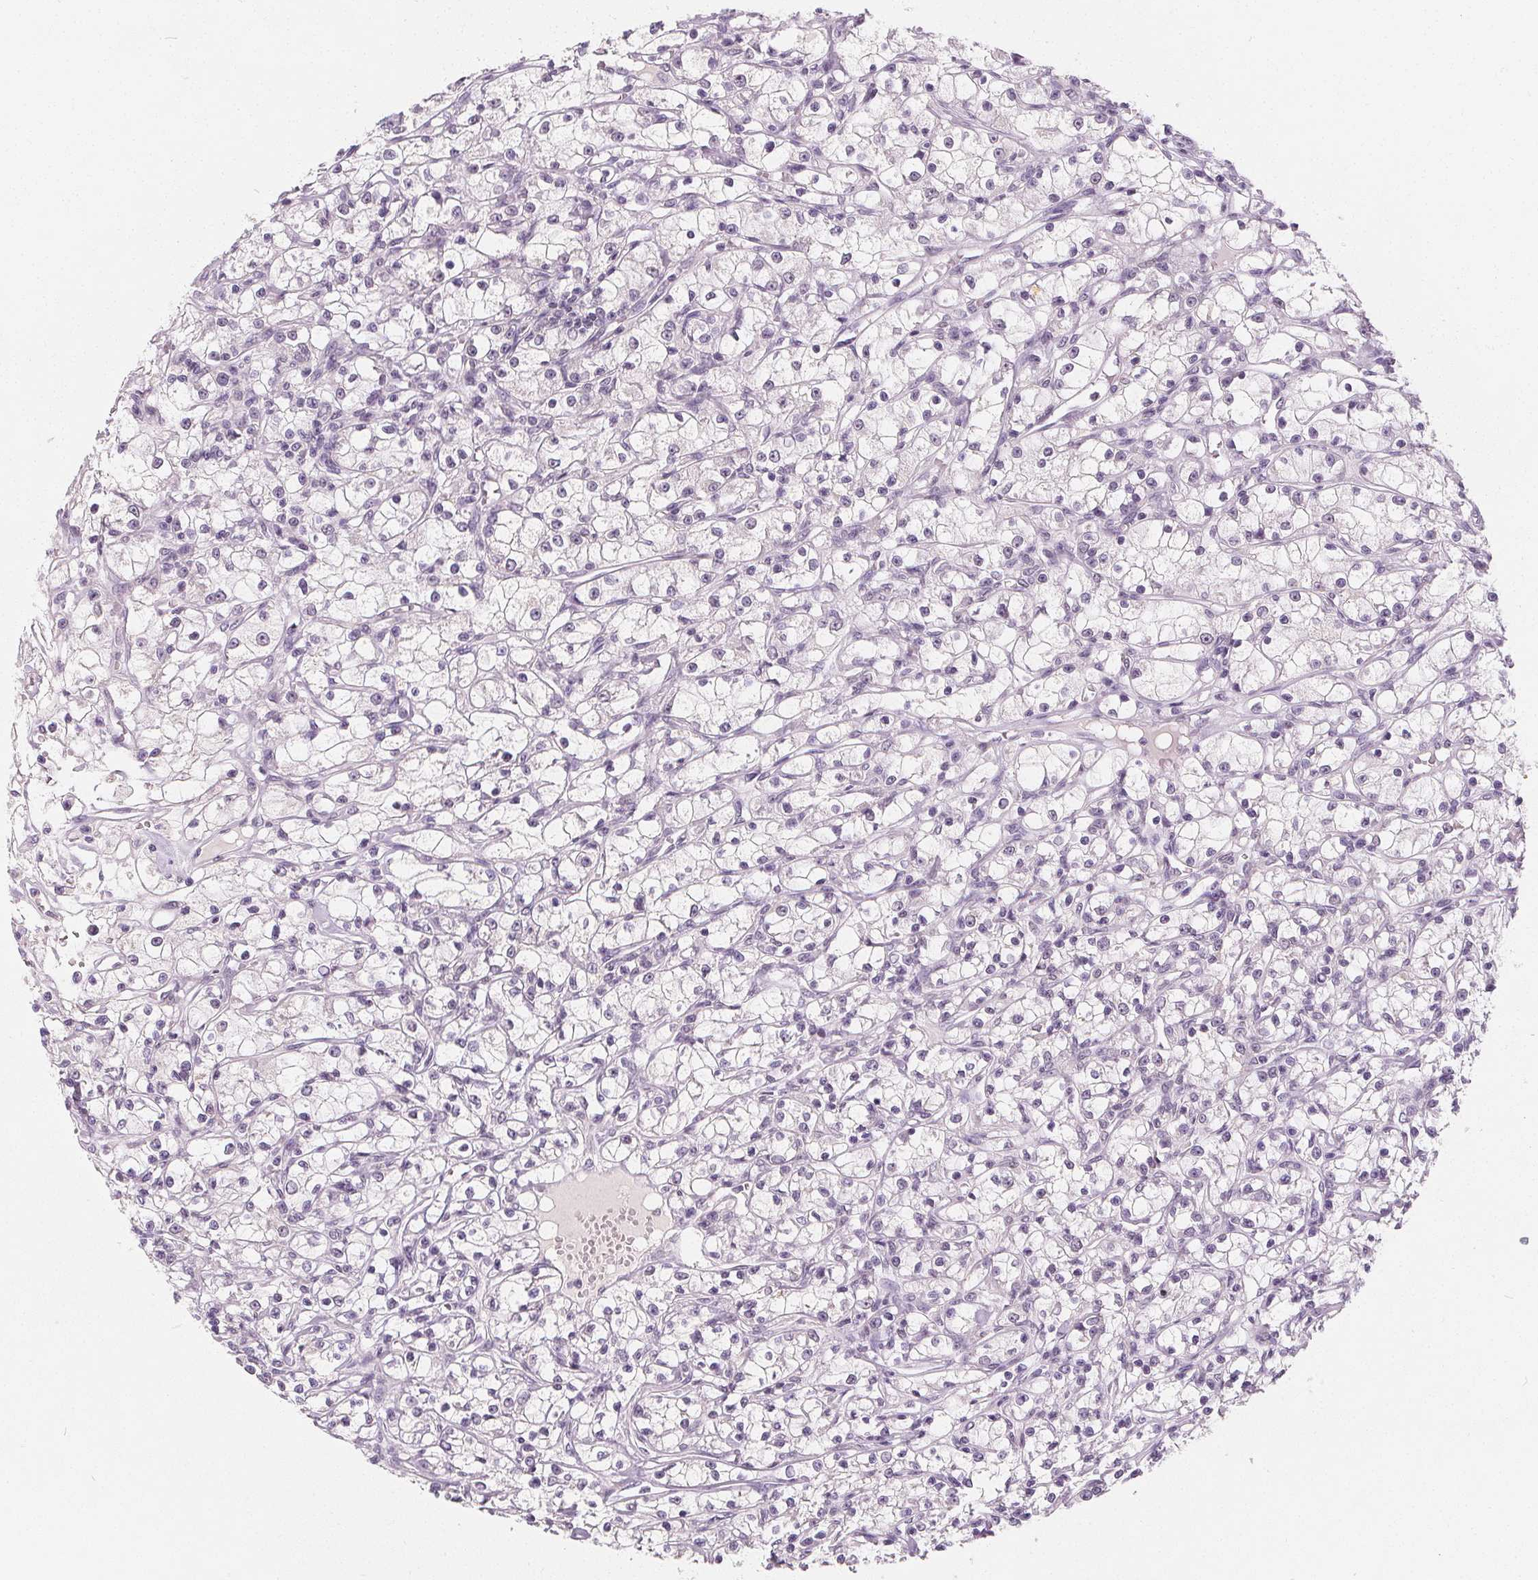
{"staining": {"intensity": "negative", "quantity": "none", "location": "none"}, "tissue": "renal cancer", "cell_type": "Tumor cells", "image_type": "cancer", "snomed": [{"axis": "morphology", "description": "Adenocarcinoma, NOS"}, {"axis": "topography", "description": "Kidney"}], "caption": "DAB (3,3'-diaminobenzidine) immunohistochemical staining of human adenocarcinoma (renal) shows no significant expression in tumor cells.", "gene": "DBX2", "patient": {"sex": "female", "age": 59}}